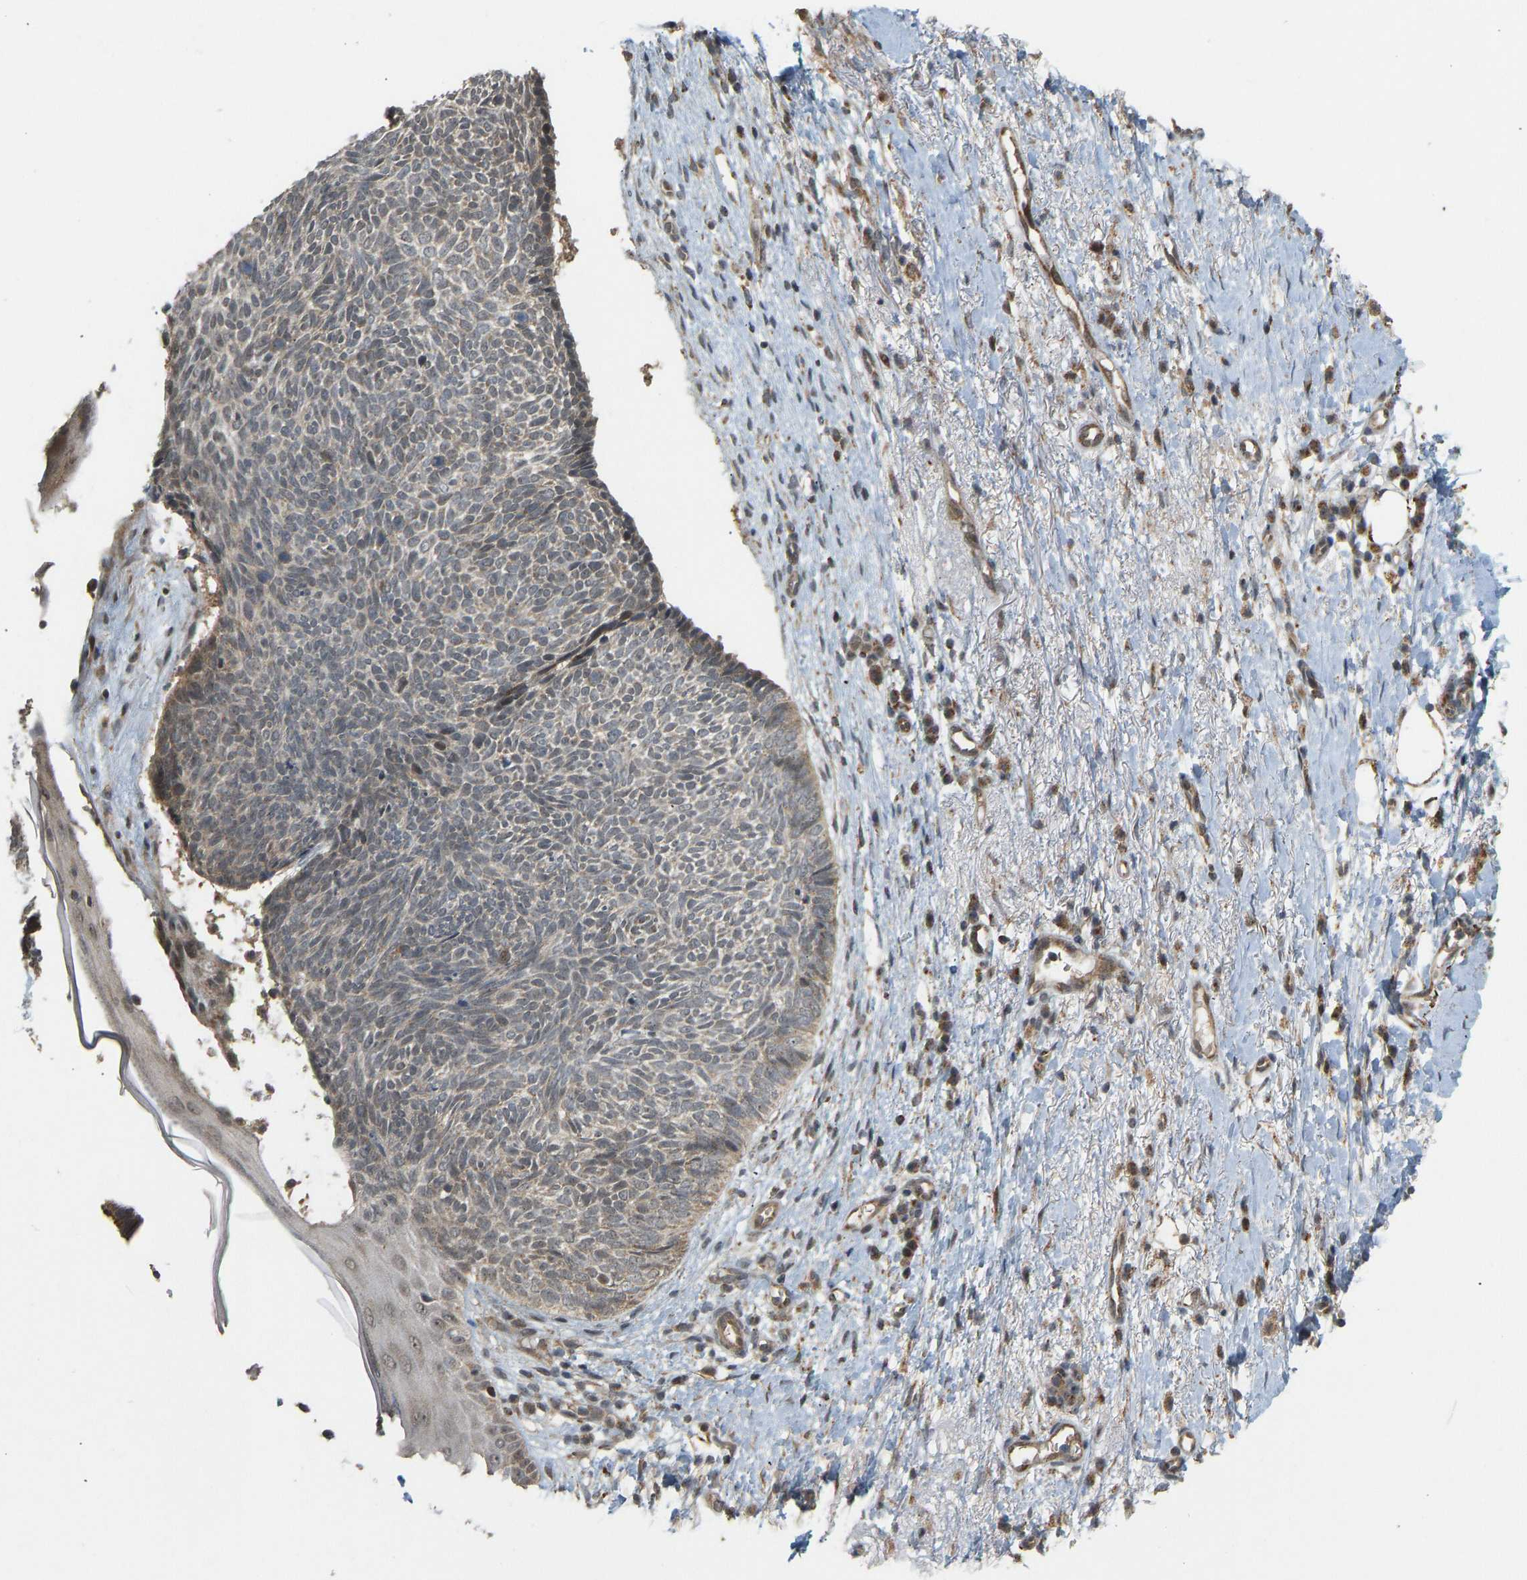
{"staining": {"intensity": "moderate", "quantity": "<25%", "location": "cytoplasmic/membranous,nuclear"}, "tissue": "skin cancer", "cell_type": "Tumor cells", "image_type": "cancer", "snomed": [{"axis": "morphology", "description": "Basal cell carcinoma"}, {"axis": "topography", "description": "Skin"}], "caption": "The immunohistochemical stain highlights moderate cytoplasmic/membranous and nuclear staining in tumor cells of skin basal cell carcinoma tissue.", "gene": "ACADS", "patient": {"sex": "female", "age": 84}}